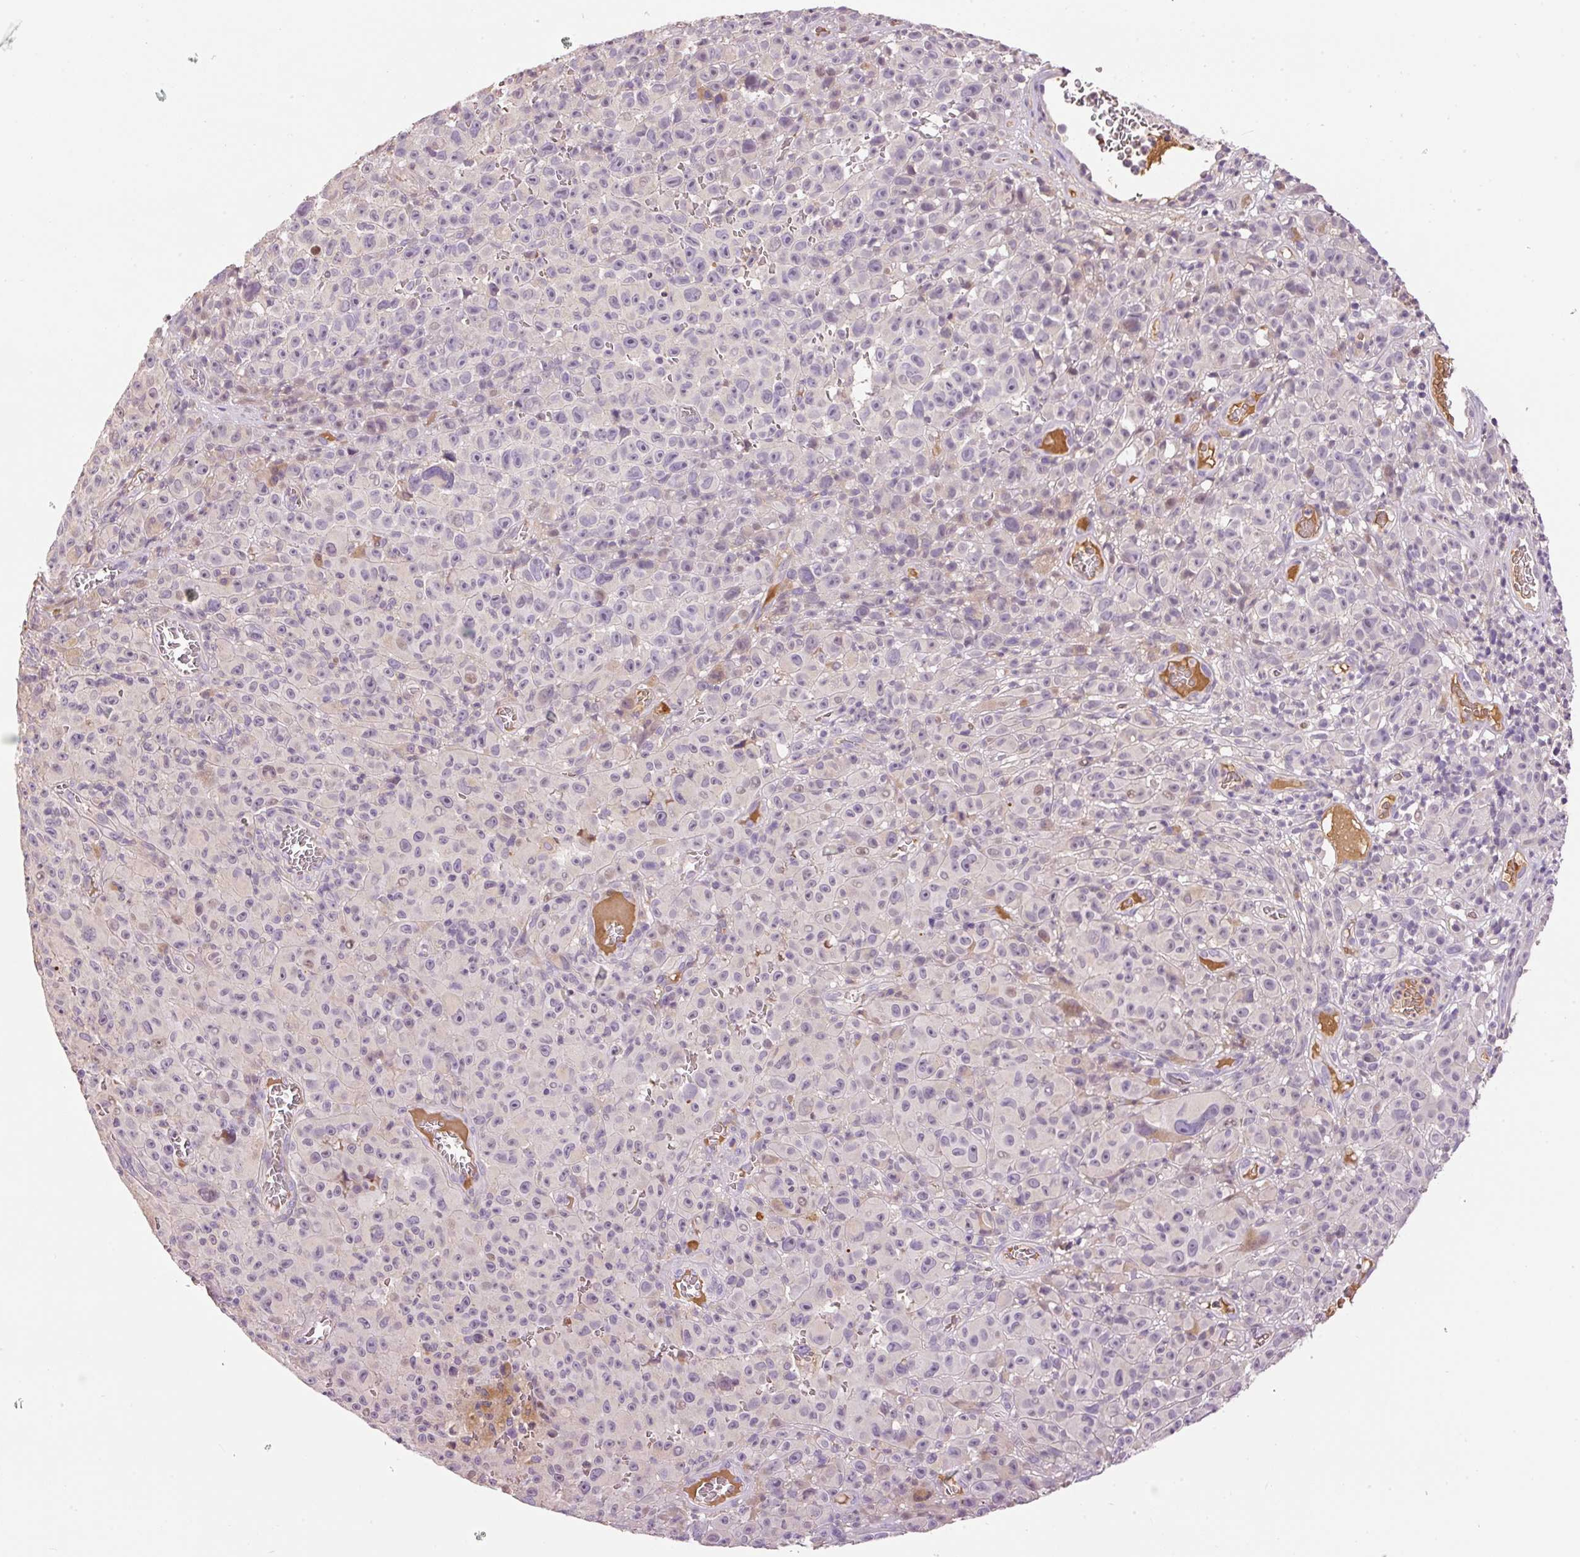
{"staining": {"intensity": "negative", "quantity": "none", "location": "none"}, "tissue": "melanoma", "cell_type": "Tumor cells", "image_type": "cancer", "snomed": [{"axis": "morphology", "description": "Malignant melanoma, NOS"}, {"axis": "topography", "description": "Skin"}], "caption": "Malignant melanoma was stained to show a protein in brown. There is no significant expression in tumor cells.", "gene": "CMTM8", "patient": {"sex": "female", "age": 82}}